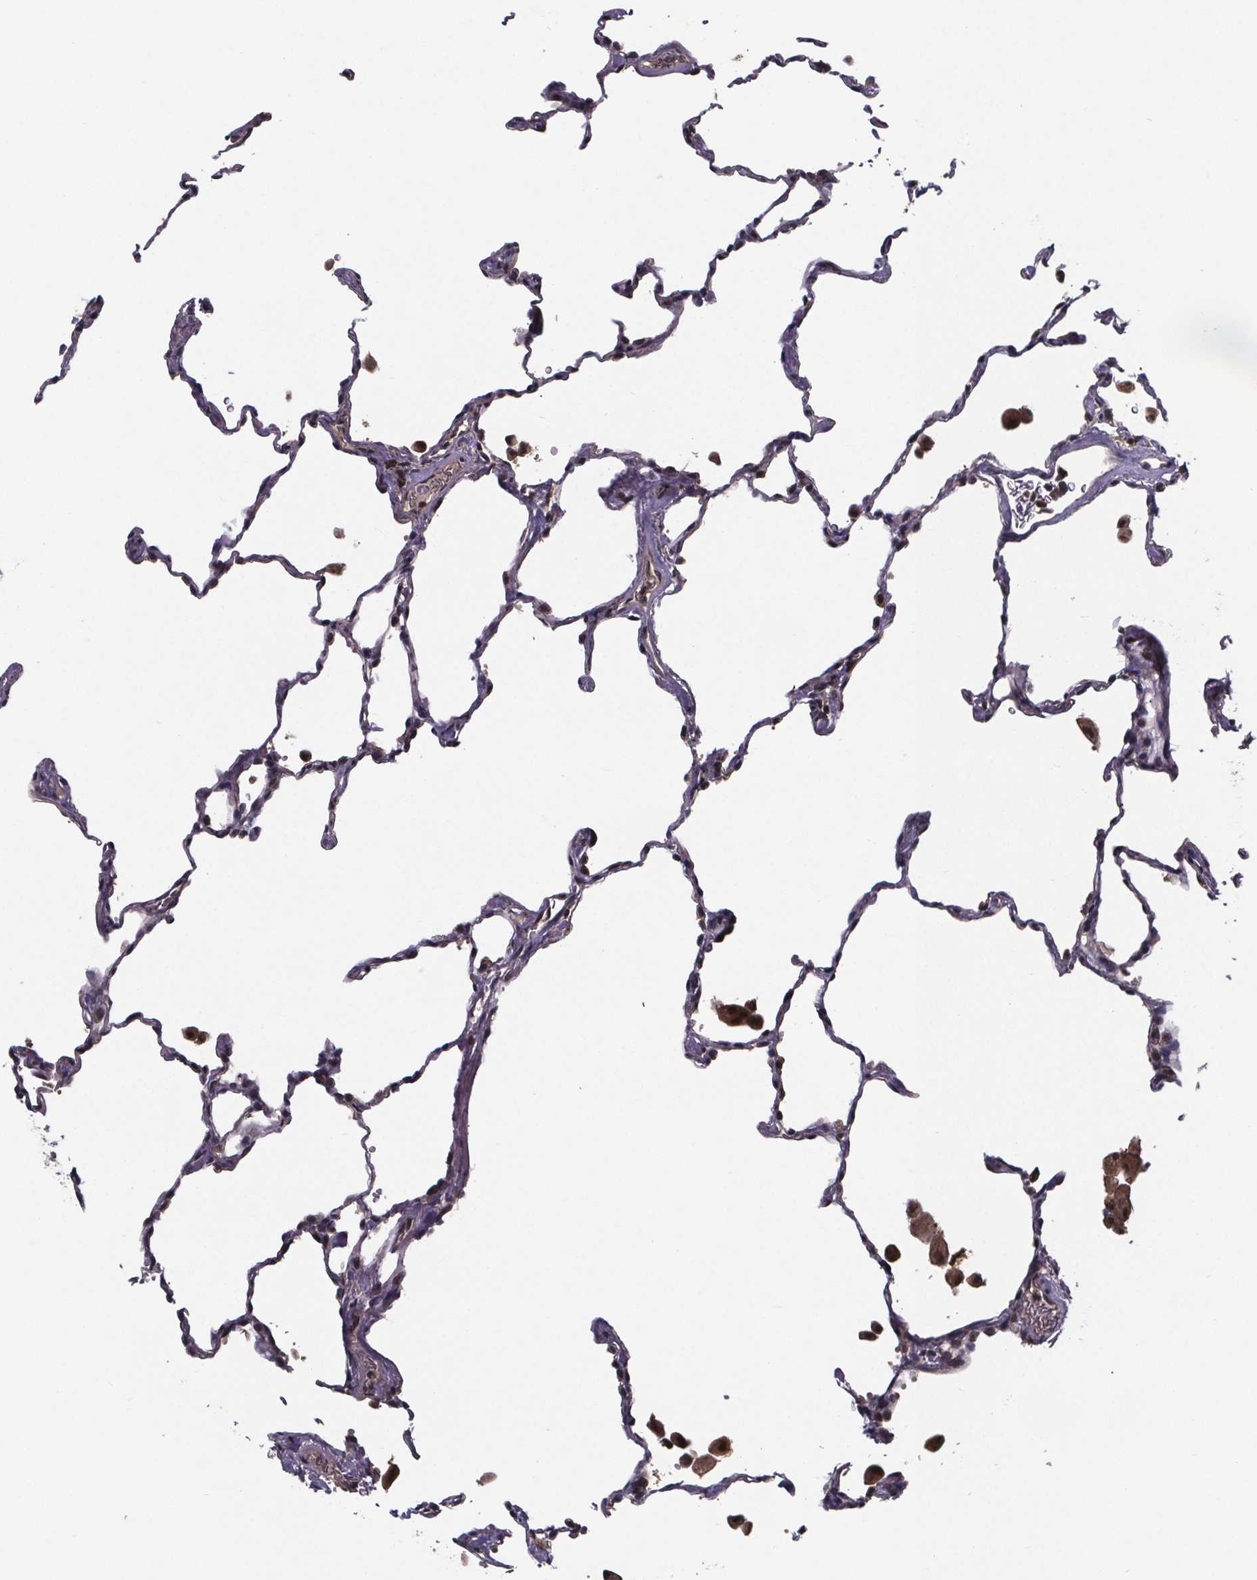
{"staining": {"intensity": "moderate", "quantity": "<25%", "location": "nuclear"}, "tissue": "lung", "cell_type": "Alveolar cells", "image_type": "normal", "snomed": [{"axis": "morphology", "description": "Normal tissue, NOS"}, {"axis": "topography", "description": "Lung"}], "caption": "Immunohistochemistry histopathology image of benign human lung stained for a protein (brown), which displays low levels of moderate nuclear positivity in approximately <25% of alveolar cells.", "gene": "FN3KRP", "patient": {"sex": "female", "age": 47}}